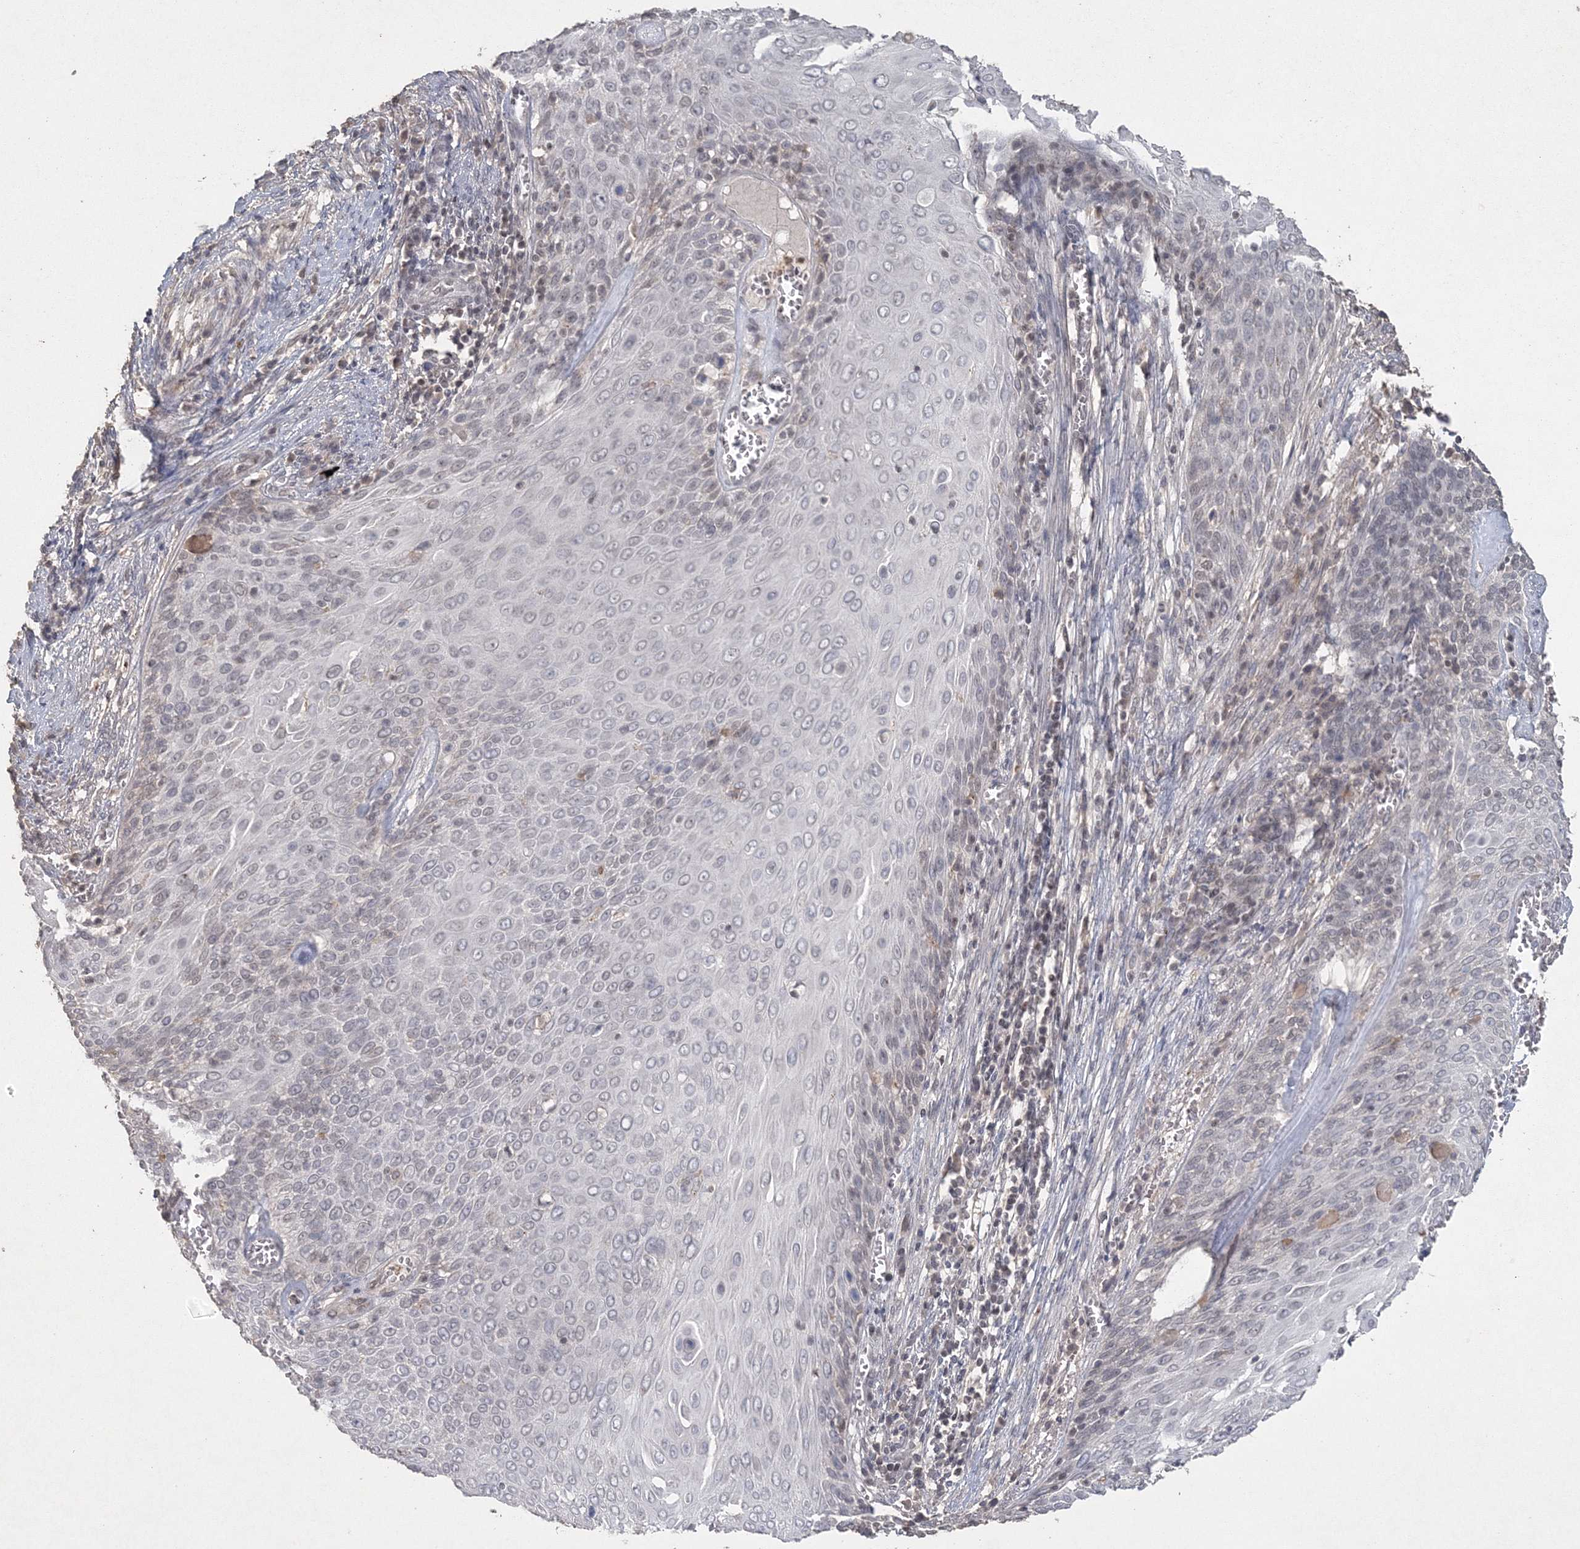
{"staining": {"intensity": "negative", "quantity": "none", "location": "none"}, "tissue": "cervical cancer", "cell_type": "Tumor cells", "image_type": "cancer", "snomed": [{"axis": "morphology", "description": "Squamous cell carcinoma, NOS"}, {"axis": "topography", "description": "Cervix"}], "caption": "Immunohistochemistry photomicrograph of neoplastic tissue: cervical cancer (squamous cell carcinoma) stained with DAB demonstrates no significant protein staining in tumor cells.", "gene": "UIMC1", "patient": {"sex": "female", "age": 39}}